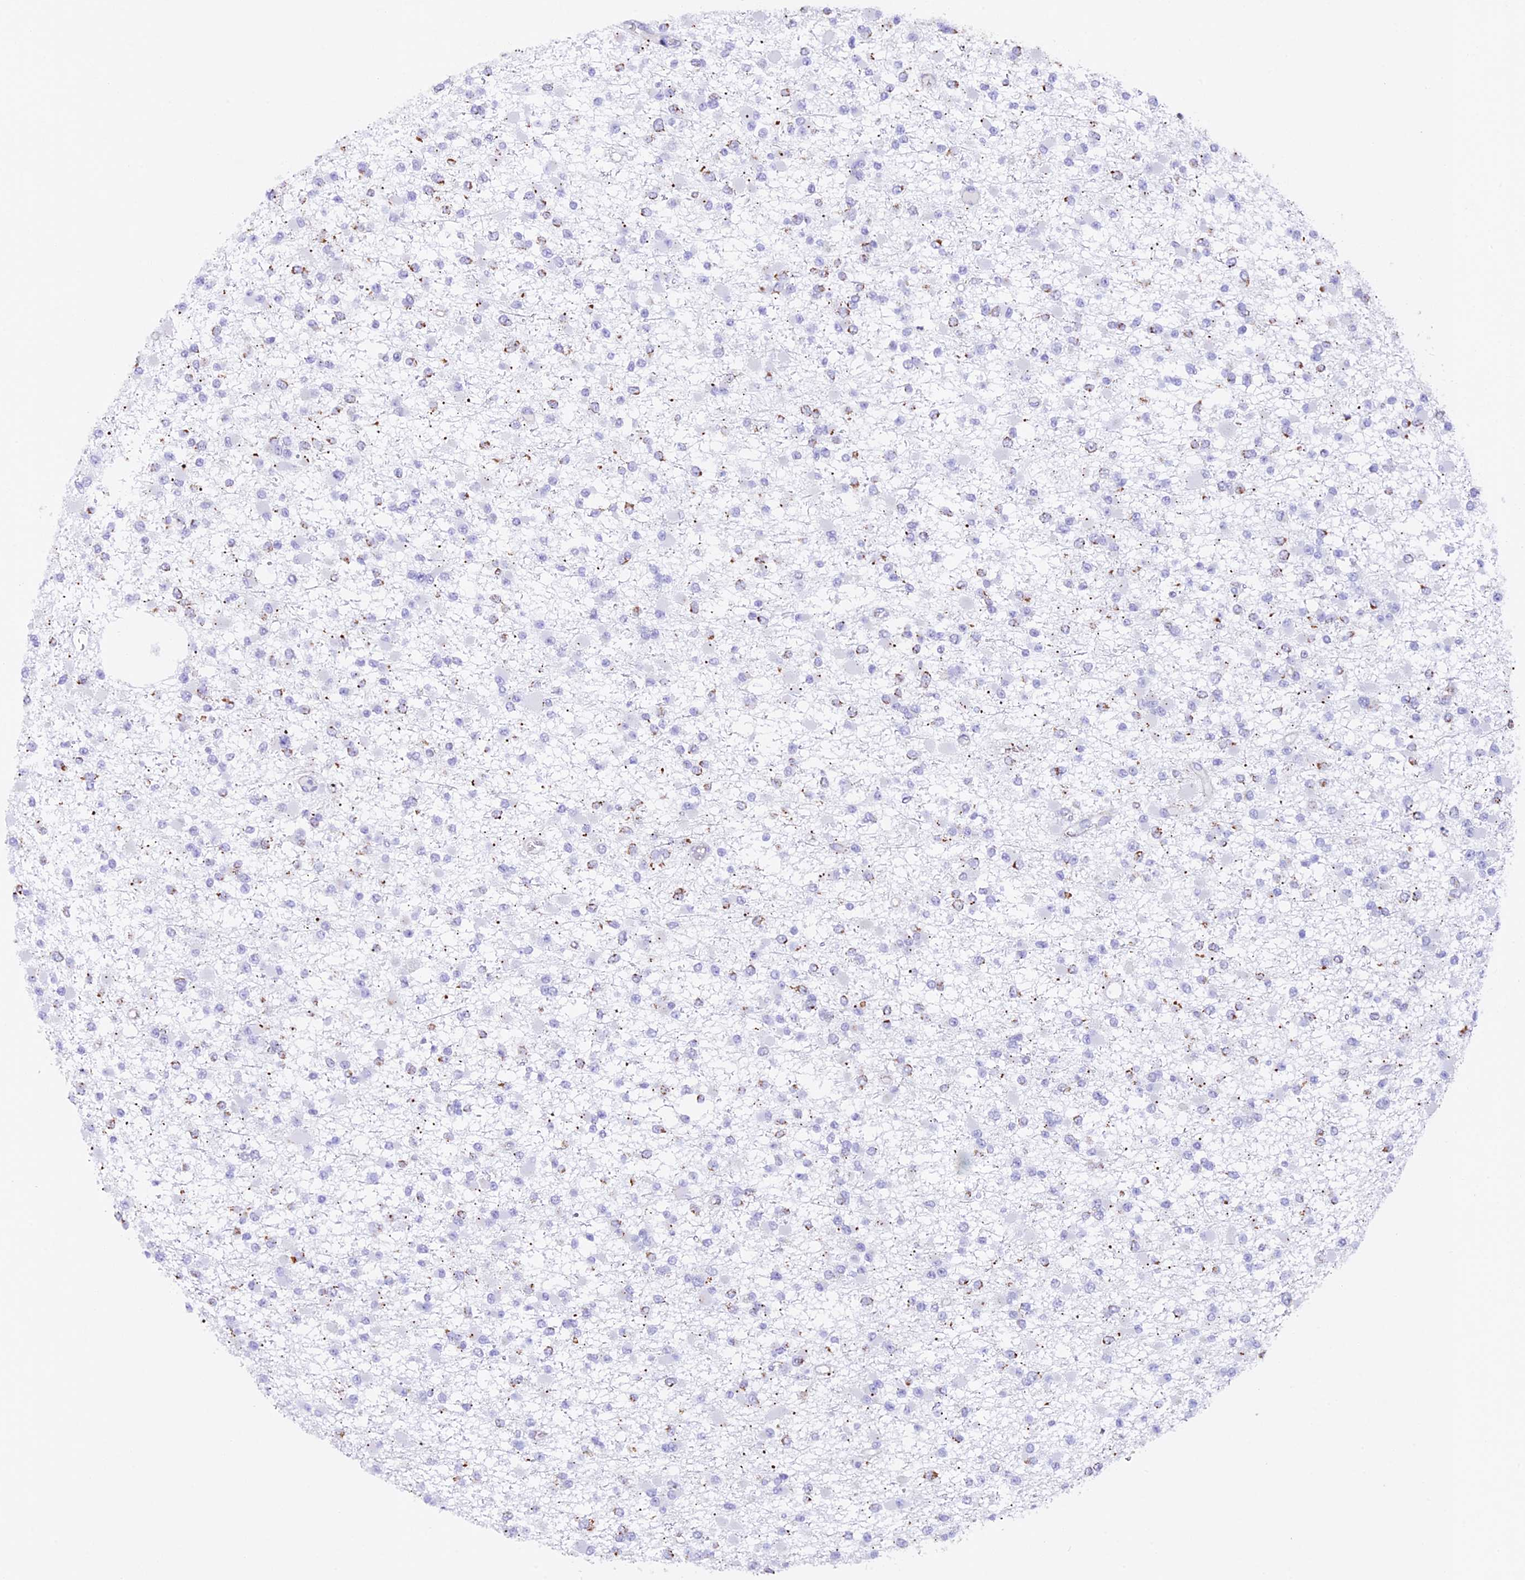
{"staining": {"intensity": "negative", "quantity": "none", "location": "none"}, "tissue": "glioma", "cell_type": "Tumor cells", "image_type": "cancer", "snomed": [{"axis": "morphology", "description": "Glioma, malignant, Low grade"}, {"axis": "topography", "description": "Brain"}], "caption": "High magnification brightfield microscopy of malignant low-grade glioma stained with DAB (3,3'-diaminobenzidine) (brown) and counterstained with hematoxylin (blue): tumor cells show no significant expression. The staining was performed using DAB (3,3'-diaminobenzidine) to visualize the protein expression in brown, while the nuclei were stained in blue with hematoxylin (Magnification: 20x).", "gene": "TFAM", "patient": {"sex": "female", "age": 22}}